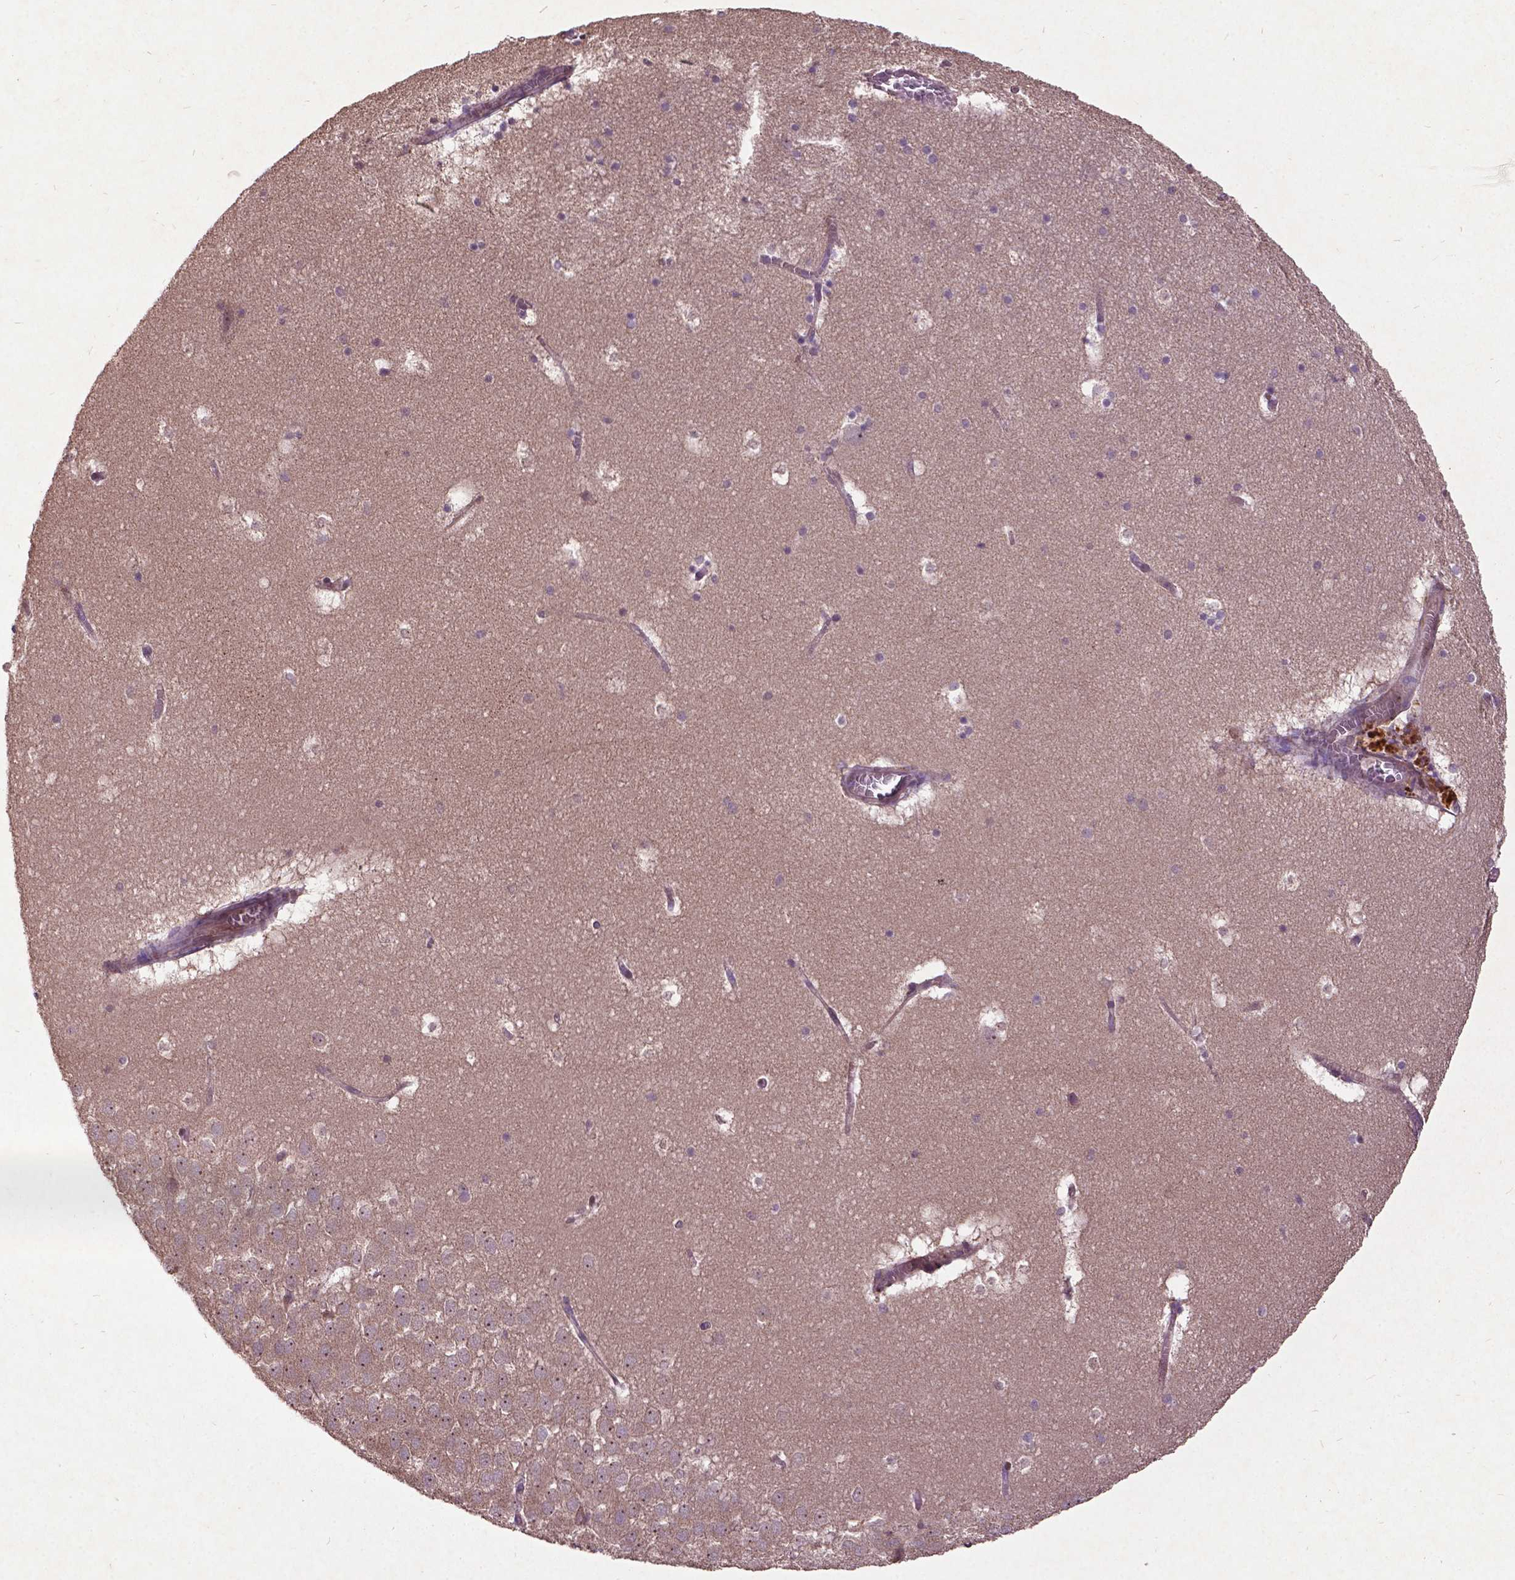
{"staining": {"intensity": "negative", "quantity": "none", "location": "none"}, "tissue": "hippocampus", "cell_type": "Glial cells", "image_type": "normal", "snomed": [{"axis": "morphology", "description": "Normal tissue, NOS"}, {"axis": "topography", "description": "Hippocampus"}], "caption": "This is an immunohistochemistry micrograph of normal human hippocampus. There is no expression in glial cells.", "gene": "AP1S3", "patient": {"sex": "male", "age": 45}}